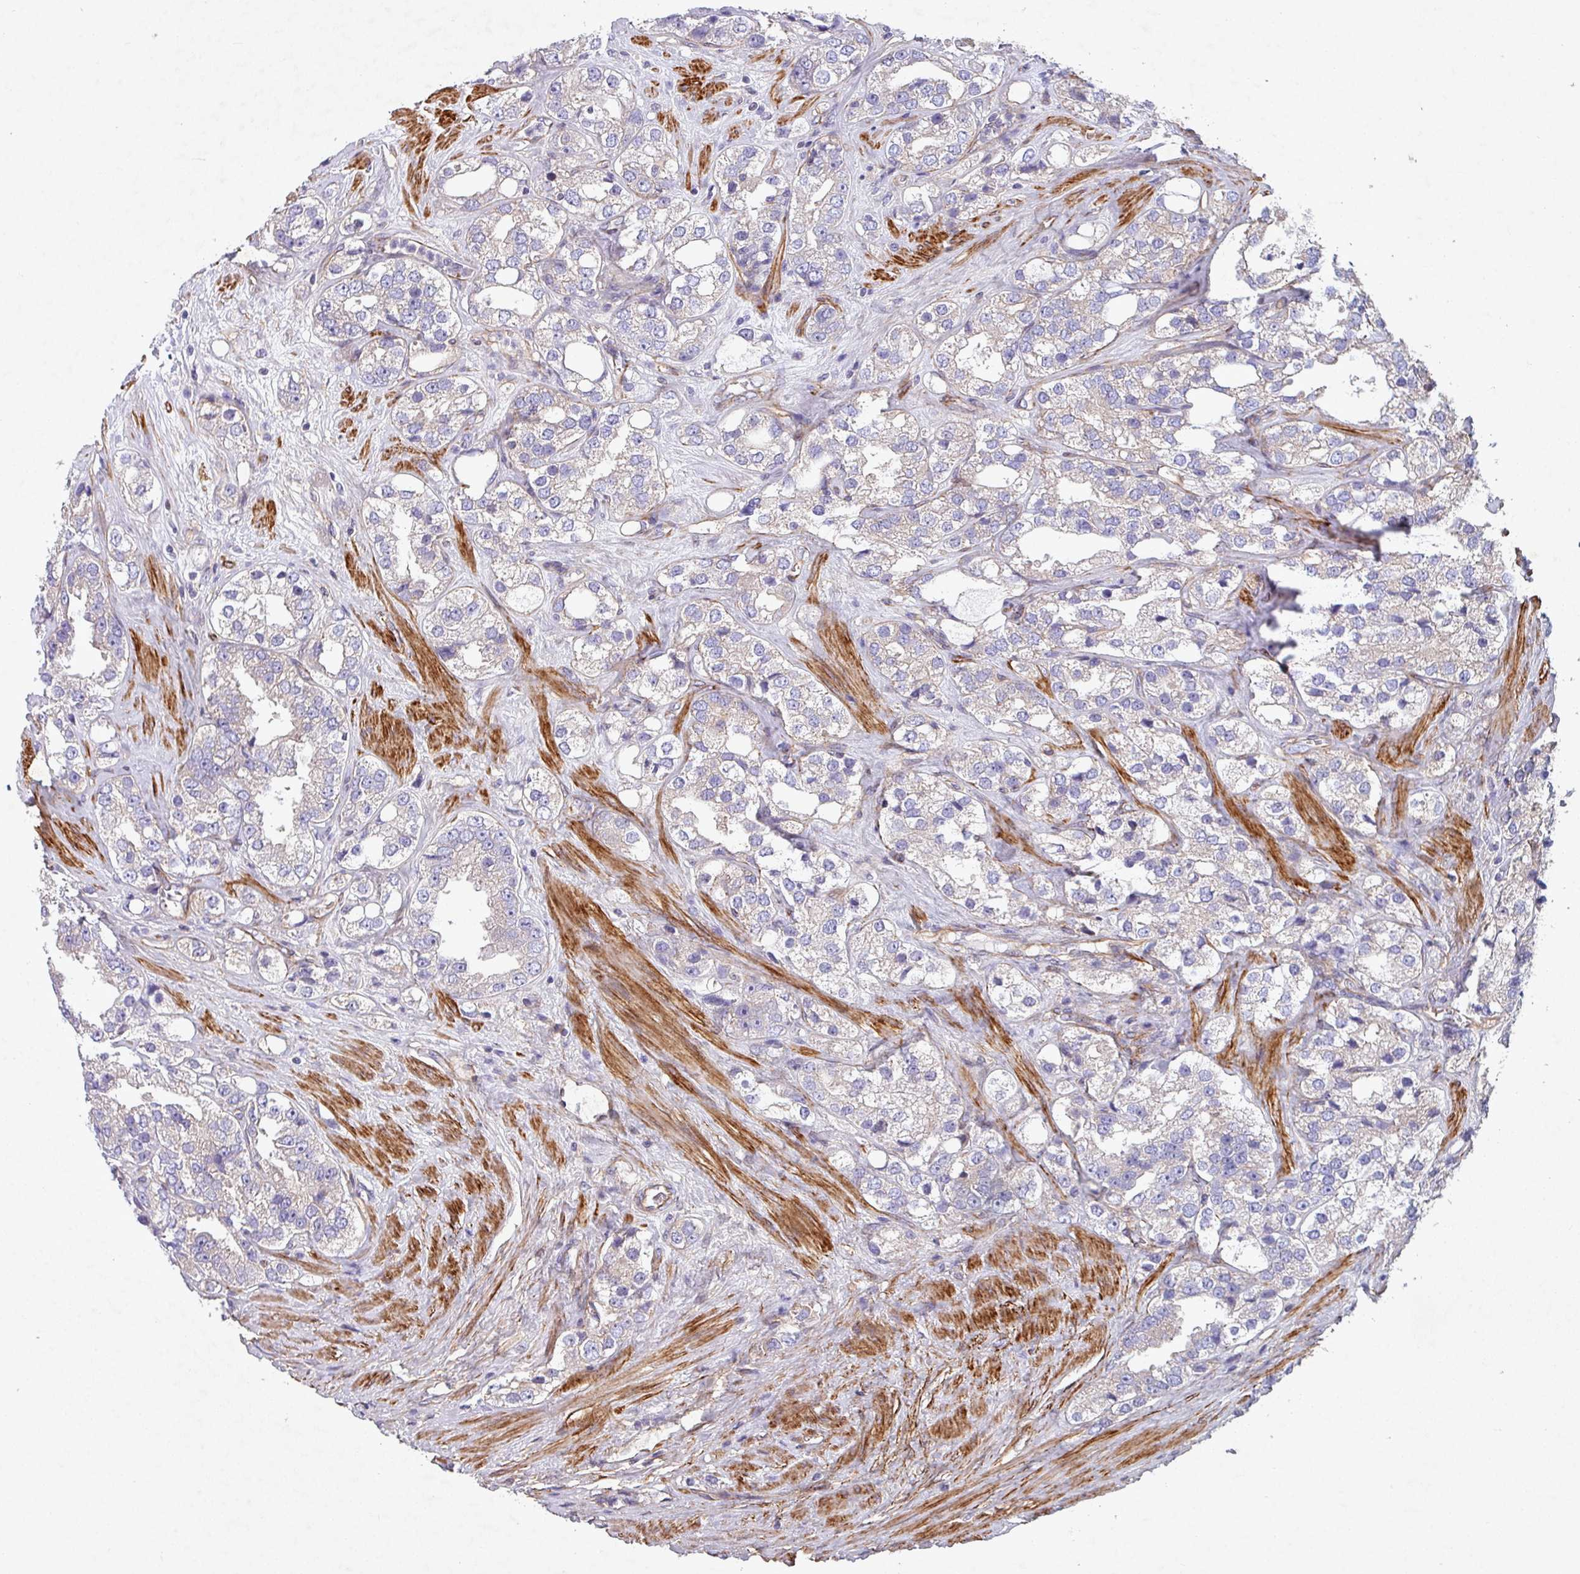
{"staining": {"intensity": "negative", "quantity": "none", "location": "none"}, "tissue": "prostate cancer", "cell_type": "Tumor cells", "image_type": "cancer", "snomed": [{"axis": "morphology", "description": "Adenocarcinoma, NOS"}, {"axis": "topography", "description": "Prostate"}], "caption": "This is an immunohistochemistry (IHC) image of human adenocarcinoma (prostate). There is no staining in tumor cells.", "gene": "ATP2C2", "patient": {"sex": "male", "age": 79}}